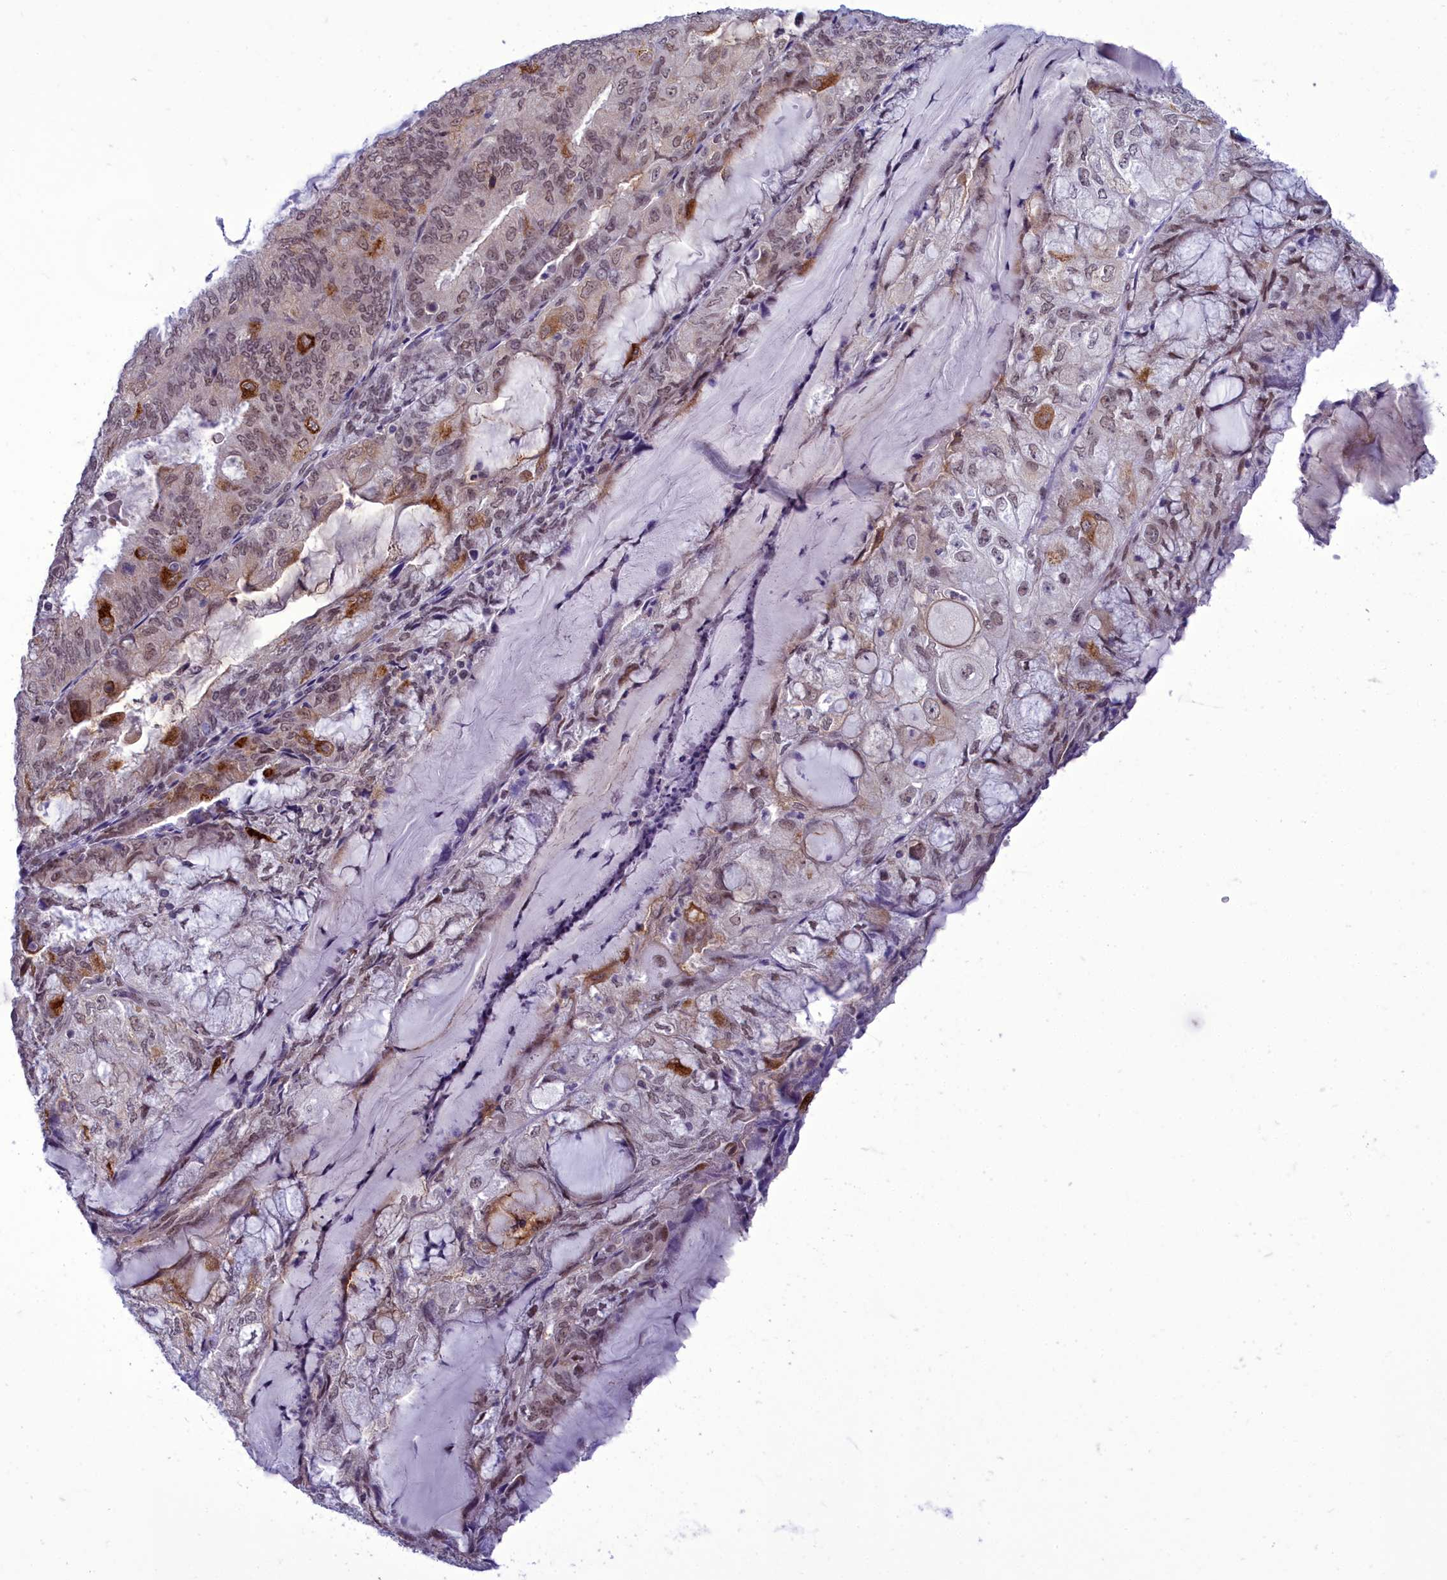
{"staining": {"intensity": "moderate", "quantity": "25%-75%", "location": "cytoplasmic/membranous,nuclear"}, "tissue": "endometrial cancer", "cell_type": "Tumor cells", "image_type": "cancer", "snomed": [{"axis": "morphology", "description": "Adenocarcinoma, NOS"}, {"axis": "topography", "description": "Endometrium"}], "caption": "This is a micrograph of immunohistochemistry (IHC) staining of endometrial adenocarcinoma, which shows moderate staining in the cytoplasmic/membranous and nuclear of tumor cells.", "gene": "CEACAM19", "patient": {"sex": "female", "age": 81}}